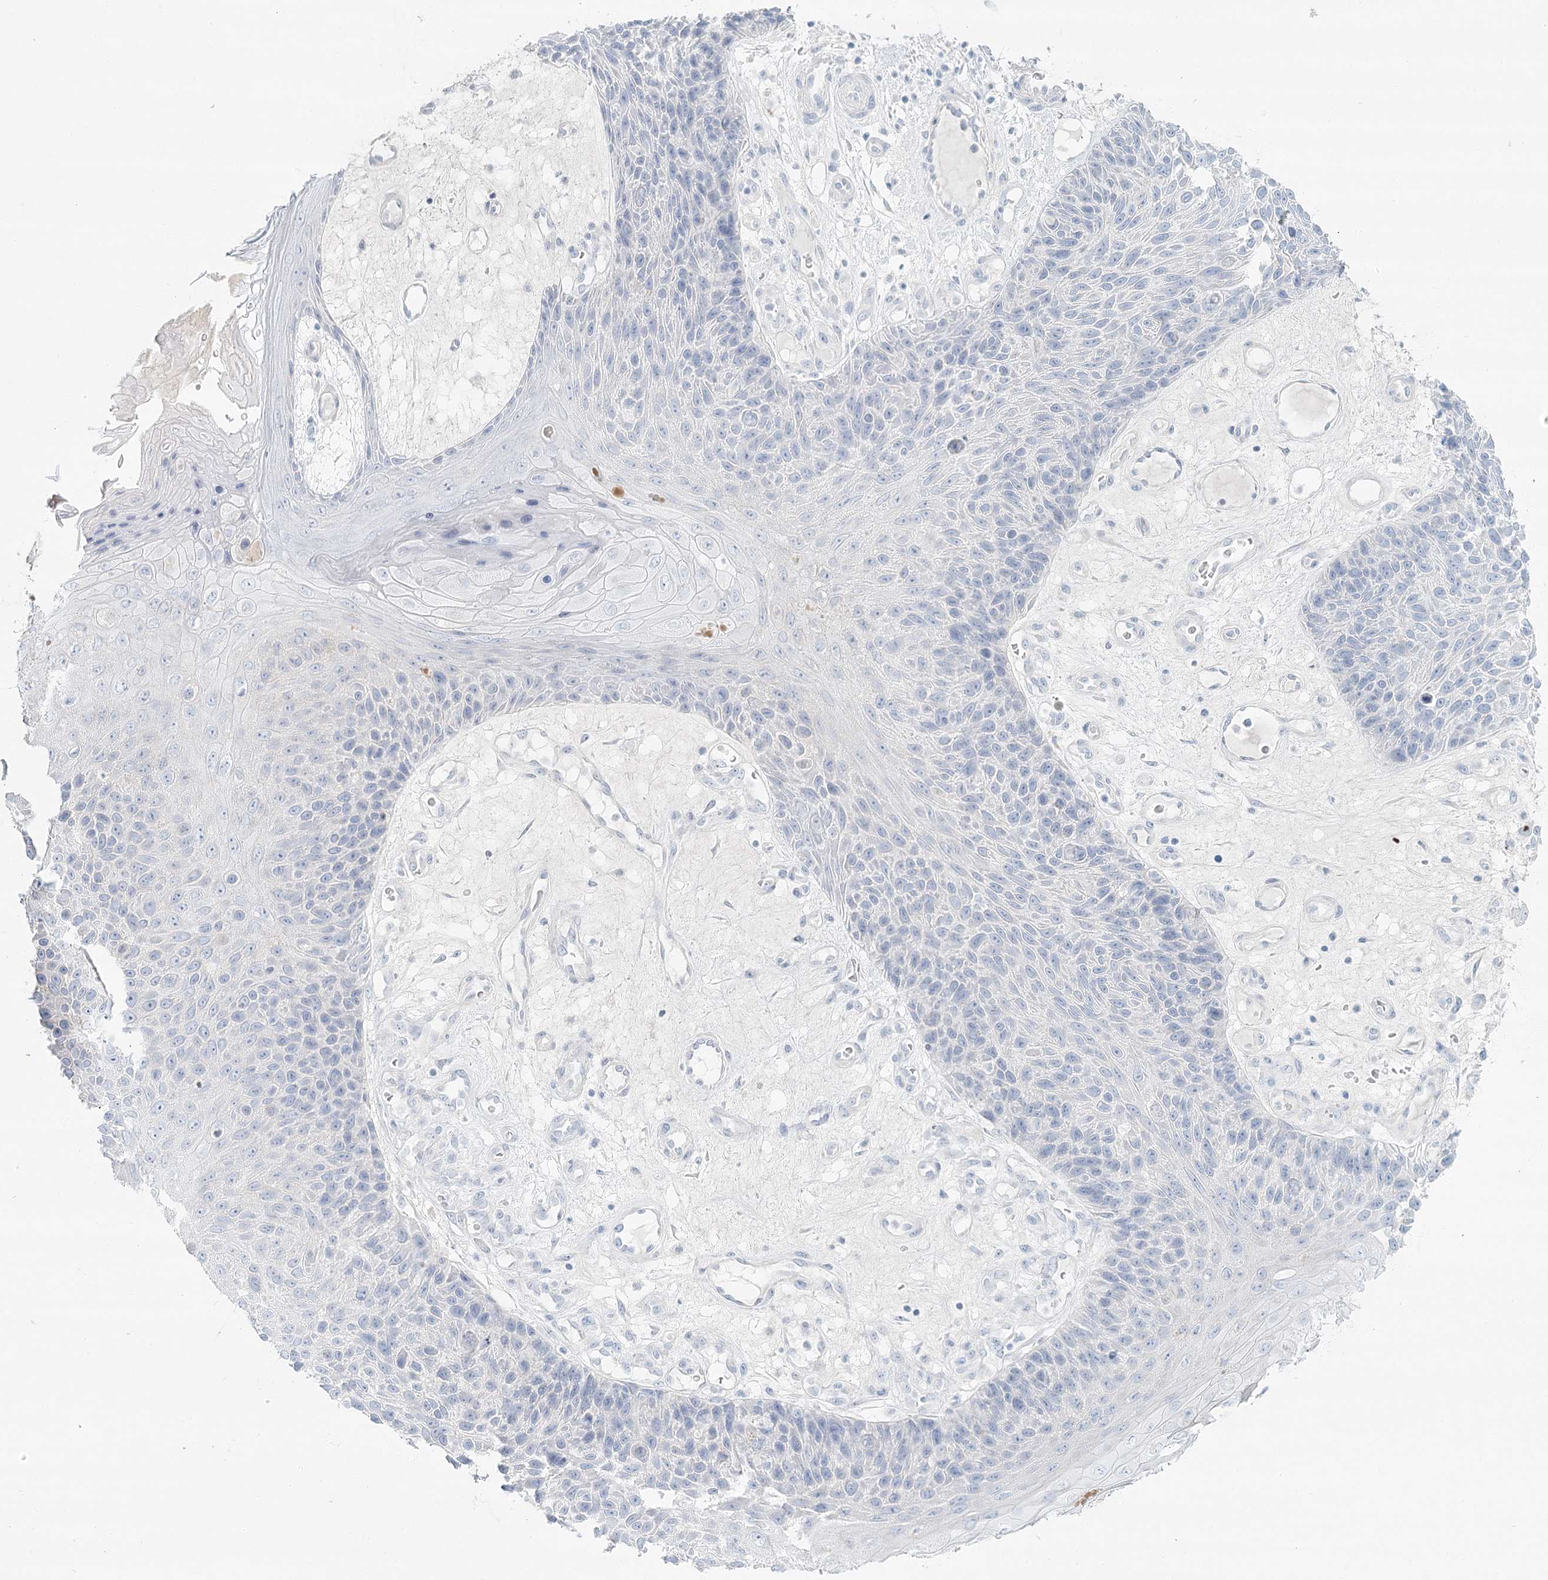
{"staining": {"intensity": "negative", "quantity": "none", "location": "none"}, "tissue": "skin cancer", "cell_type": "Tumor cells", "image_type": "cancer", "snomed": [{"axis": "morphology", "description": "Squamous cell carcinoma, NOS"}, {"axis": "topography", "description": "Skin"}], "caption": "The image demonstrates no staining of tumor cells in skin cancer (squamous cell carcinoma).", "gene": "DMGDH", "patient": {"sex": "female", "age": 88}}